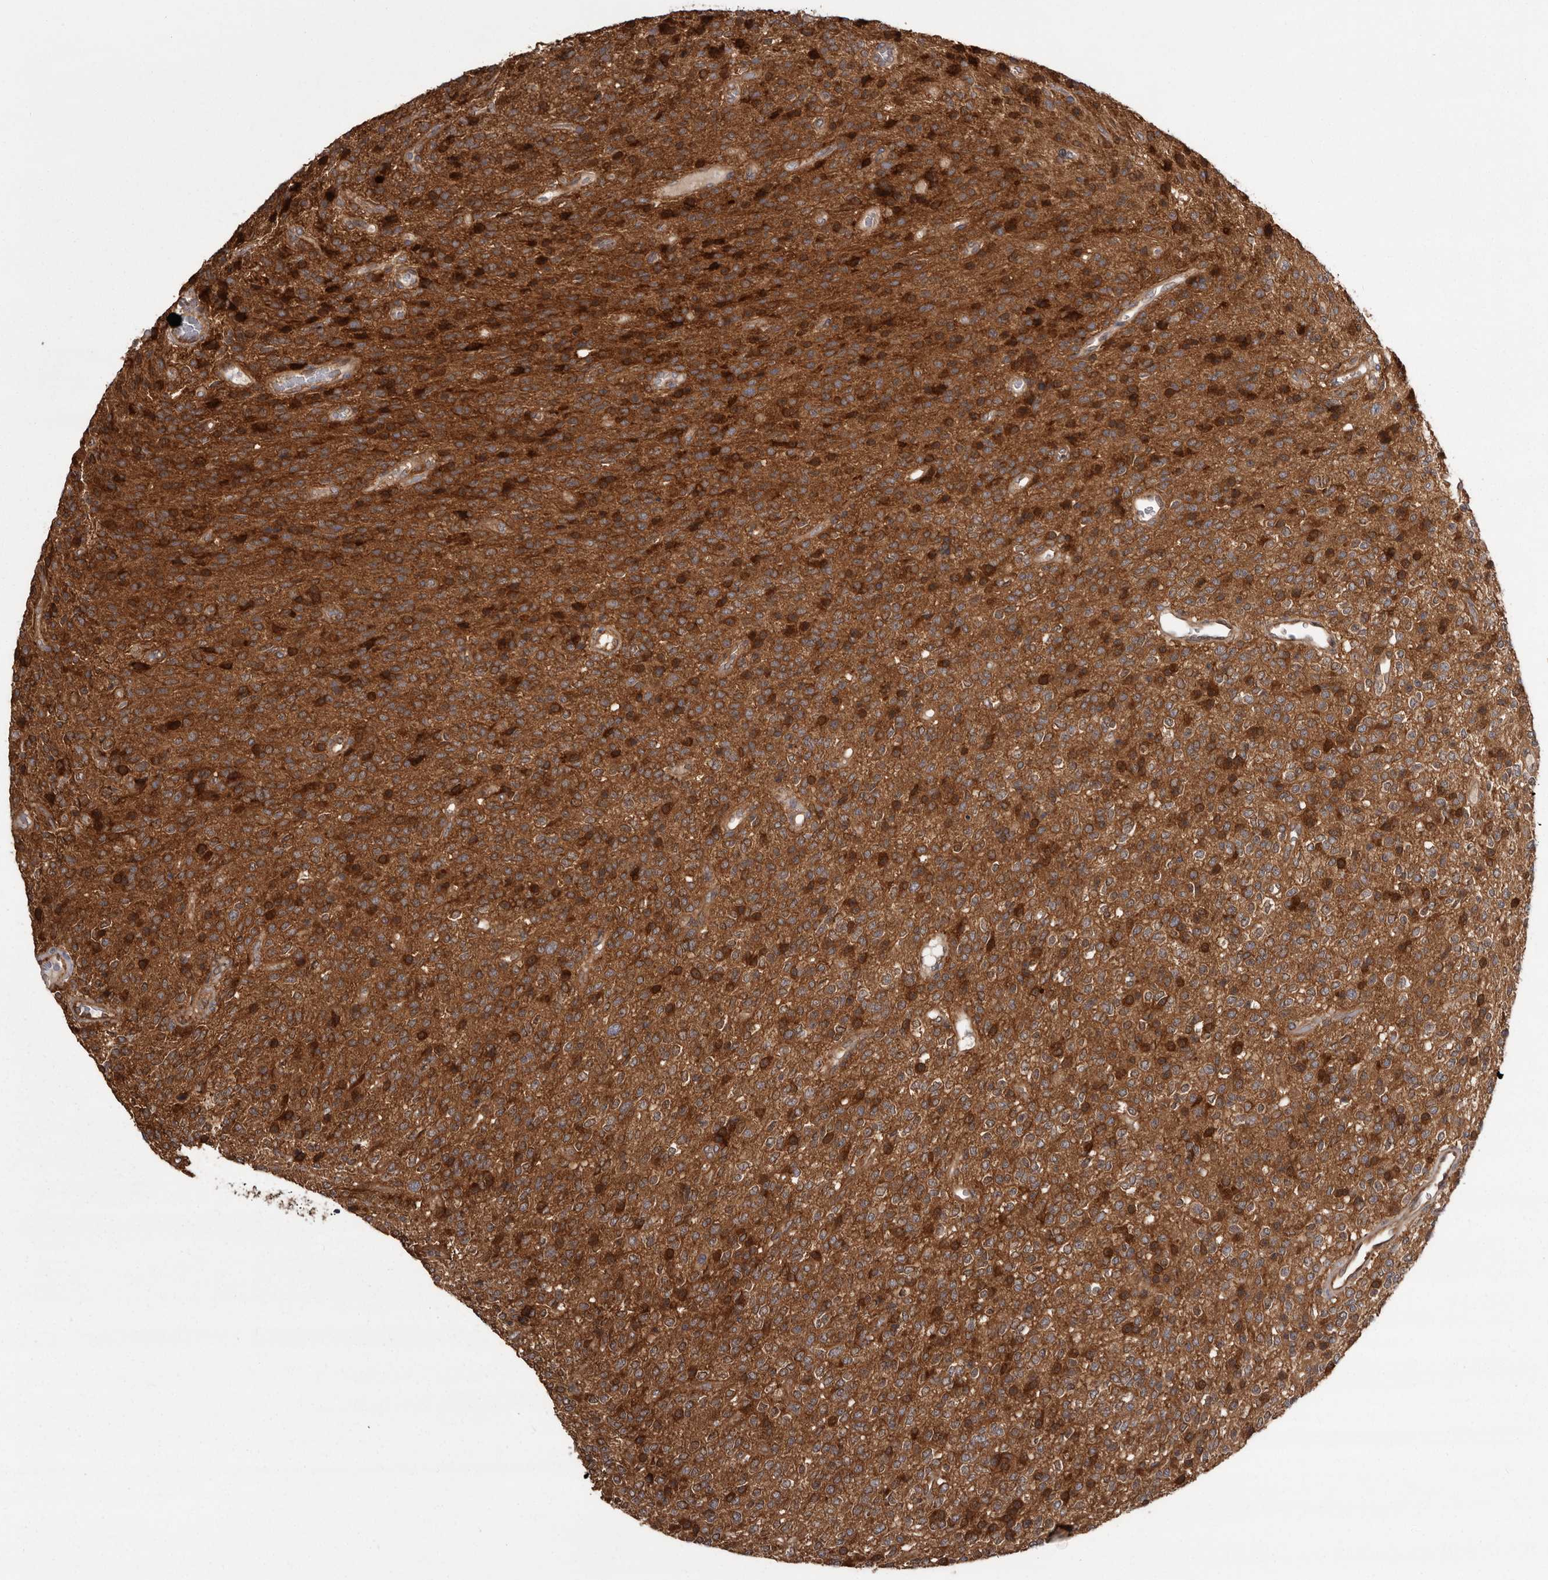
{"staining": {"intensity": "strong", "quantity": ">75%", "location": "cytoplasmic/membranous"}, "tissue": "glioma", "cell_type": "Tumor cells", "image_type": "cancer", "snomed": [{"axis": "morphology", "description": "Glioma, malignant, High grade"}, {"axis": "topography", "description": "Brain"}], "caption": "The image exhibits a brown stain indicating the presence of a protein in the cytoplasmic/membranous of tumor cells in glioma. The staining was performed using DAB (3,3'-diaminobenzidine), with brown indicating positive protein expression. Nuclei are stained blue with hematoxylin.", "gene": "DARS1", "patient": {"sex": "male", "age": 34}}